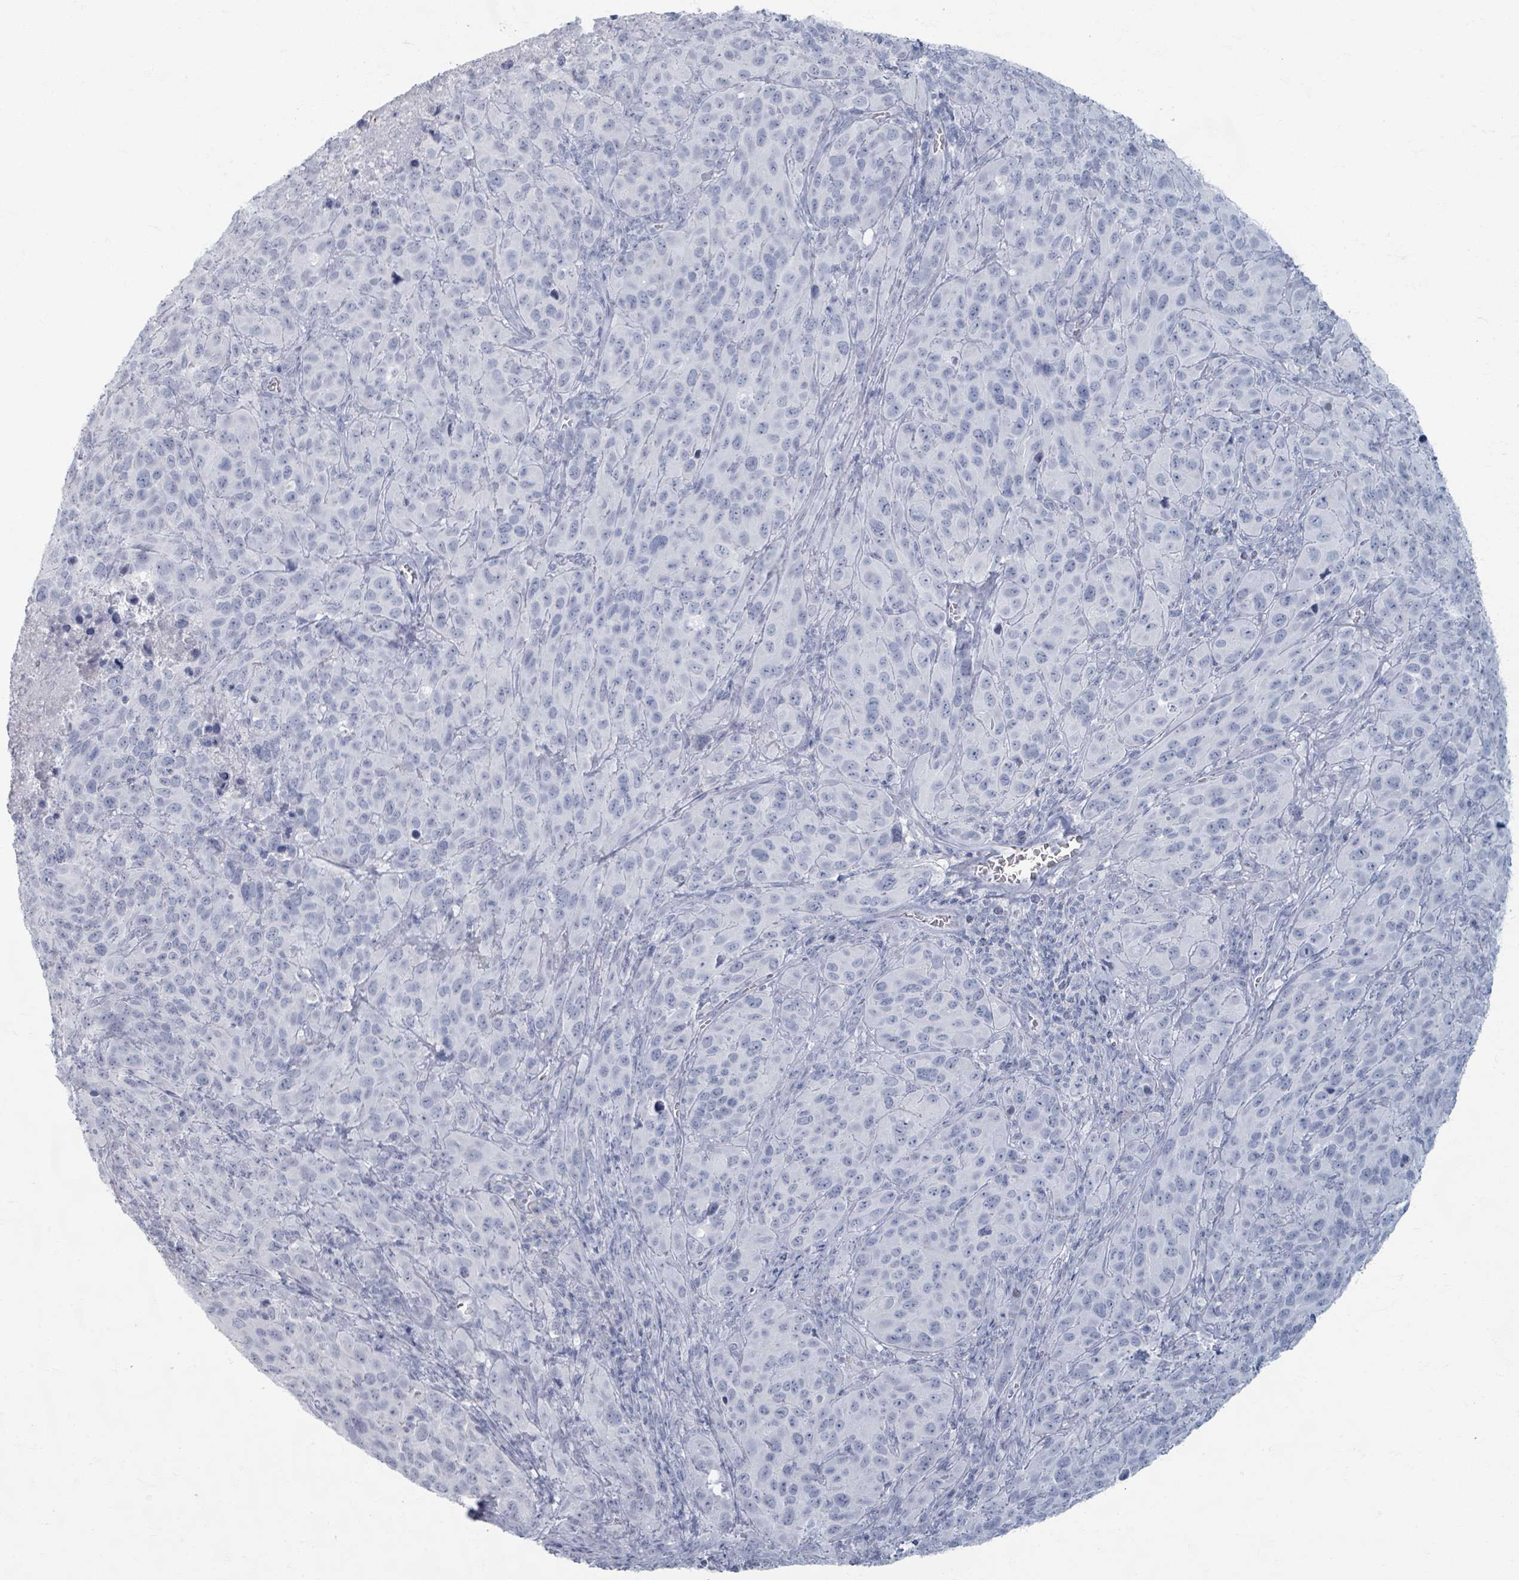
{"staining": {"intensity": "negative", "quantity": "none", "location": "none"}, "tissue": "cervical cancer", "cell_type": "Tumor cells", "image_type": "cancer", "snomed": [{"axis": "morphology", "description": "Squamous cell carcinoma, NOS"}, {"axis": "topography", "description": "Cervix"}], "caption": "Protein analysis of cervical cancer (squamous cell carcinoma) exhibits no significant positivity in tumor cells.", "gene": "TAS2R1", "patient": {"sex": "female", "age": 51}}